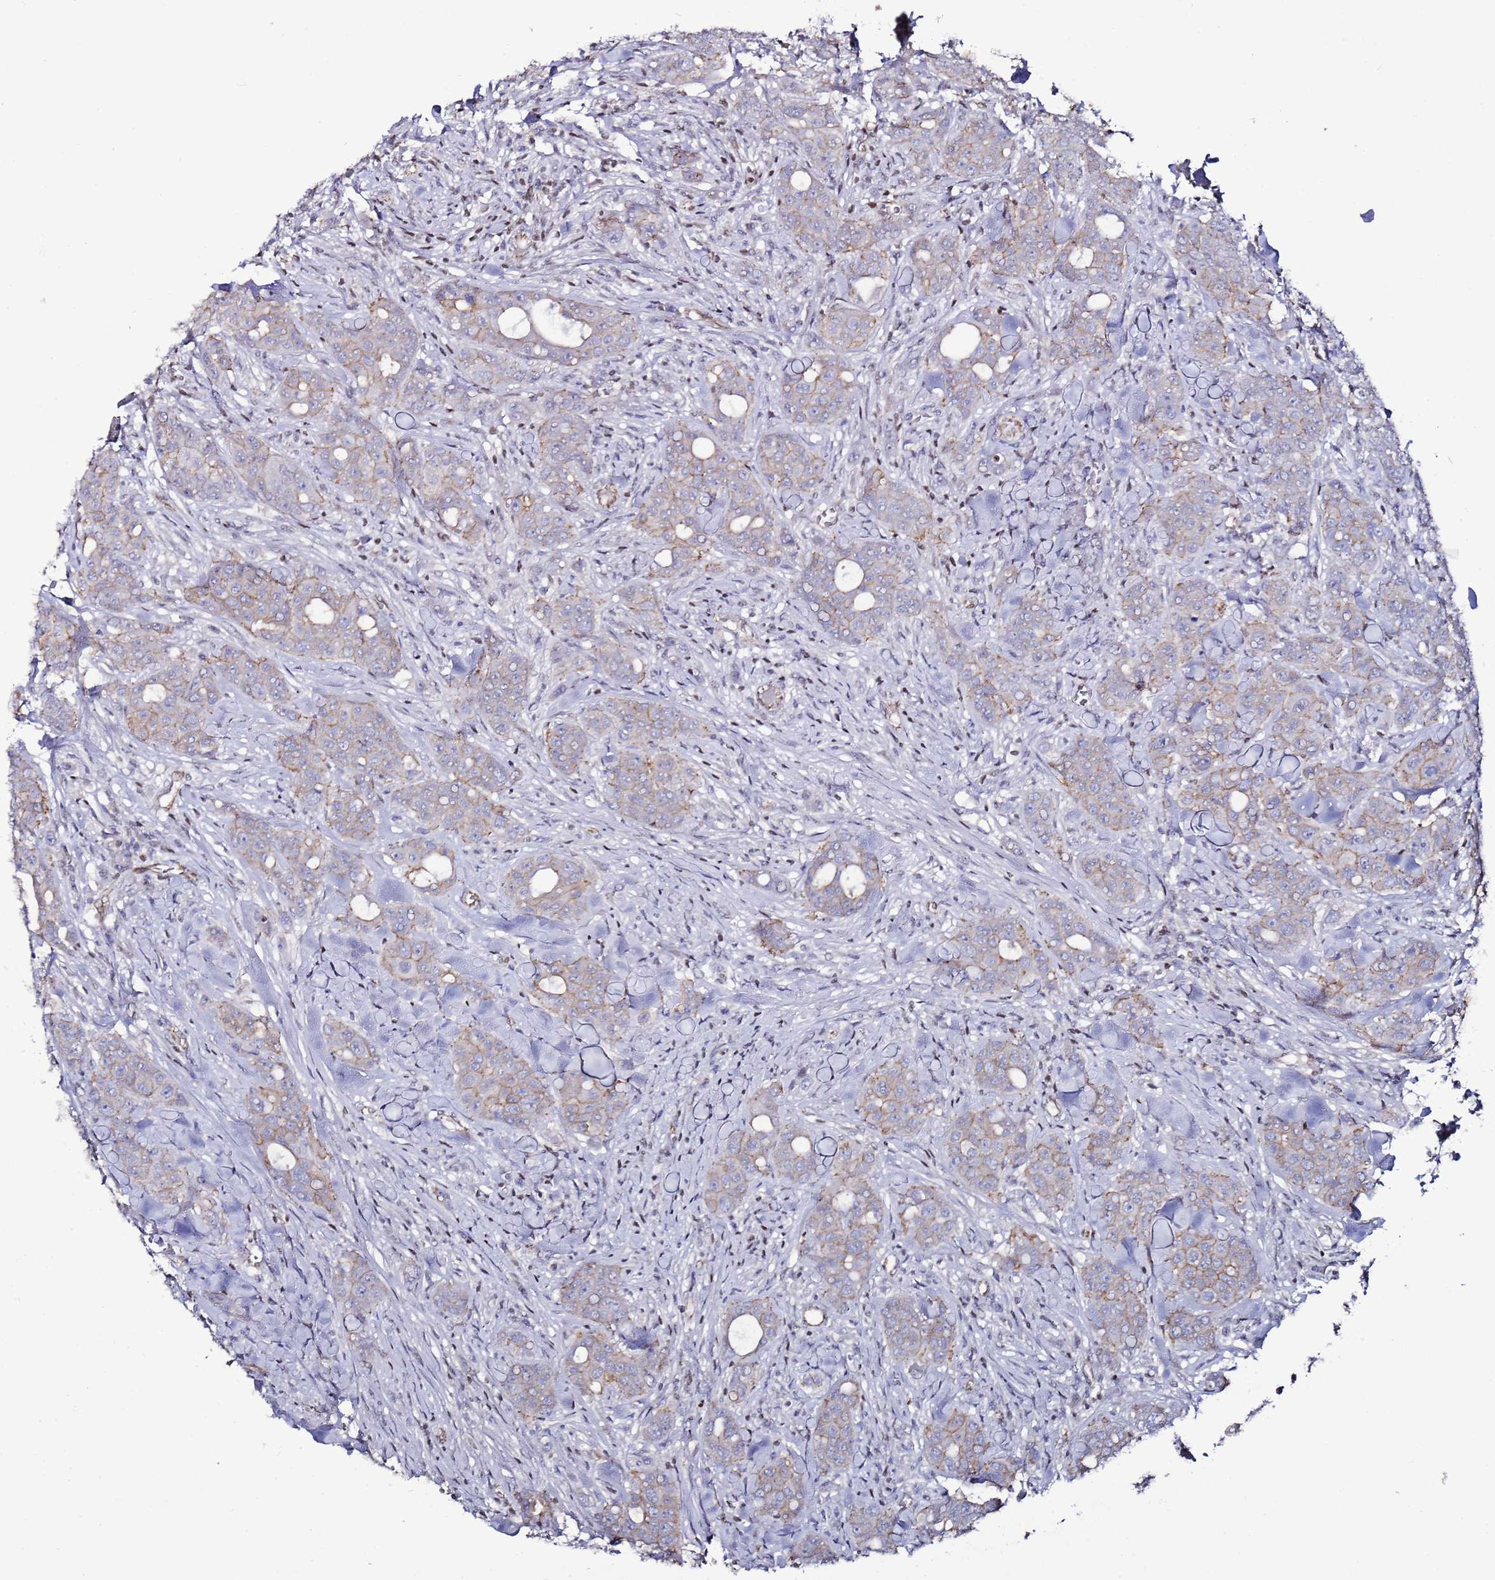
{"staining": {"intensity": "weak", "quantity": "<25%", "location": "cytoplasmic/membranous"}, "tissue": "breast cancer", "cell_type": "Tumor cells", "image_type": "cancer", "snomed": [{"axis": "morphology", "description": "Duct carcinoma"}, {"axis": "topography", "description": "Breast"}], "caption": "This histopathology image is of breast cancer (infiltrating ductal carcinoma) stained with IHC to label a protein in brown with the nuclei are counter-stained blue. There is no staining in tumor cells.", "gene": "TENM3", "patient": {"sex": "female", "age": 43}}